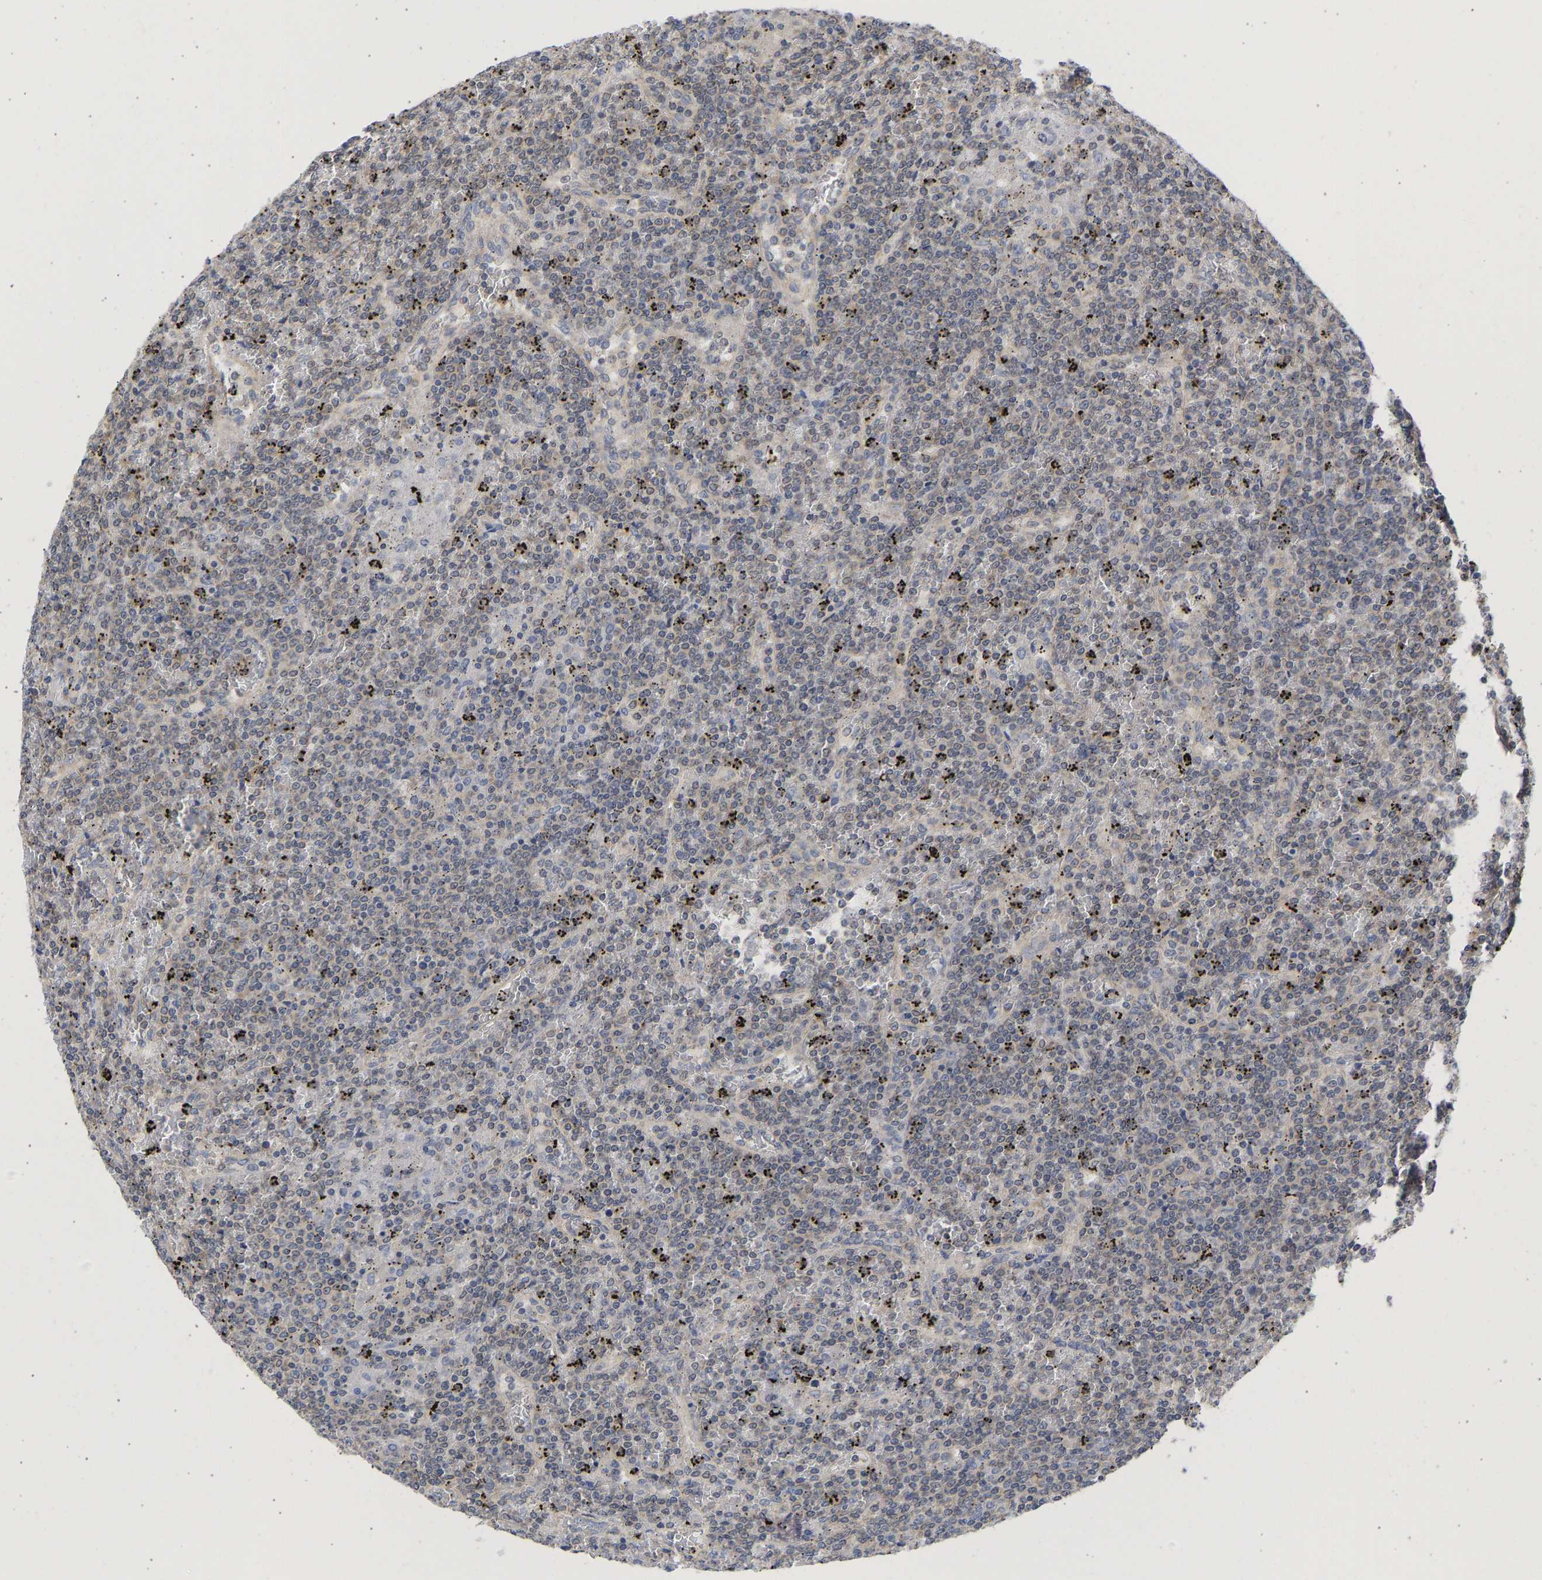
{"staining": {"intensity": "negative", "quantity": "none", "location": "none"}, "tissue": "lymphoma", "cell_type": "Tumor cells", "image_type": "cancer", "snomed": [{"axis": "morphology", "description": "Malignant lymphoma, non-Hodgkin's type, Low grade"}, {"axis": "topography", "description": "Spleen"}], "caption": "Tumor cells show no significant protein expression in lymphoma. (DAB (3,3'-diaminobenzidine) IHC, high magnification).", "gene": "MAP2K3", "patient": {"sex": "female", "age": 19}}